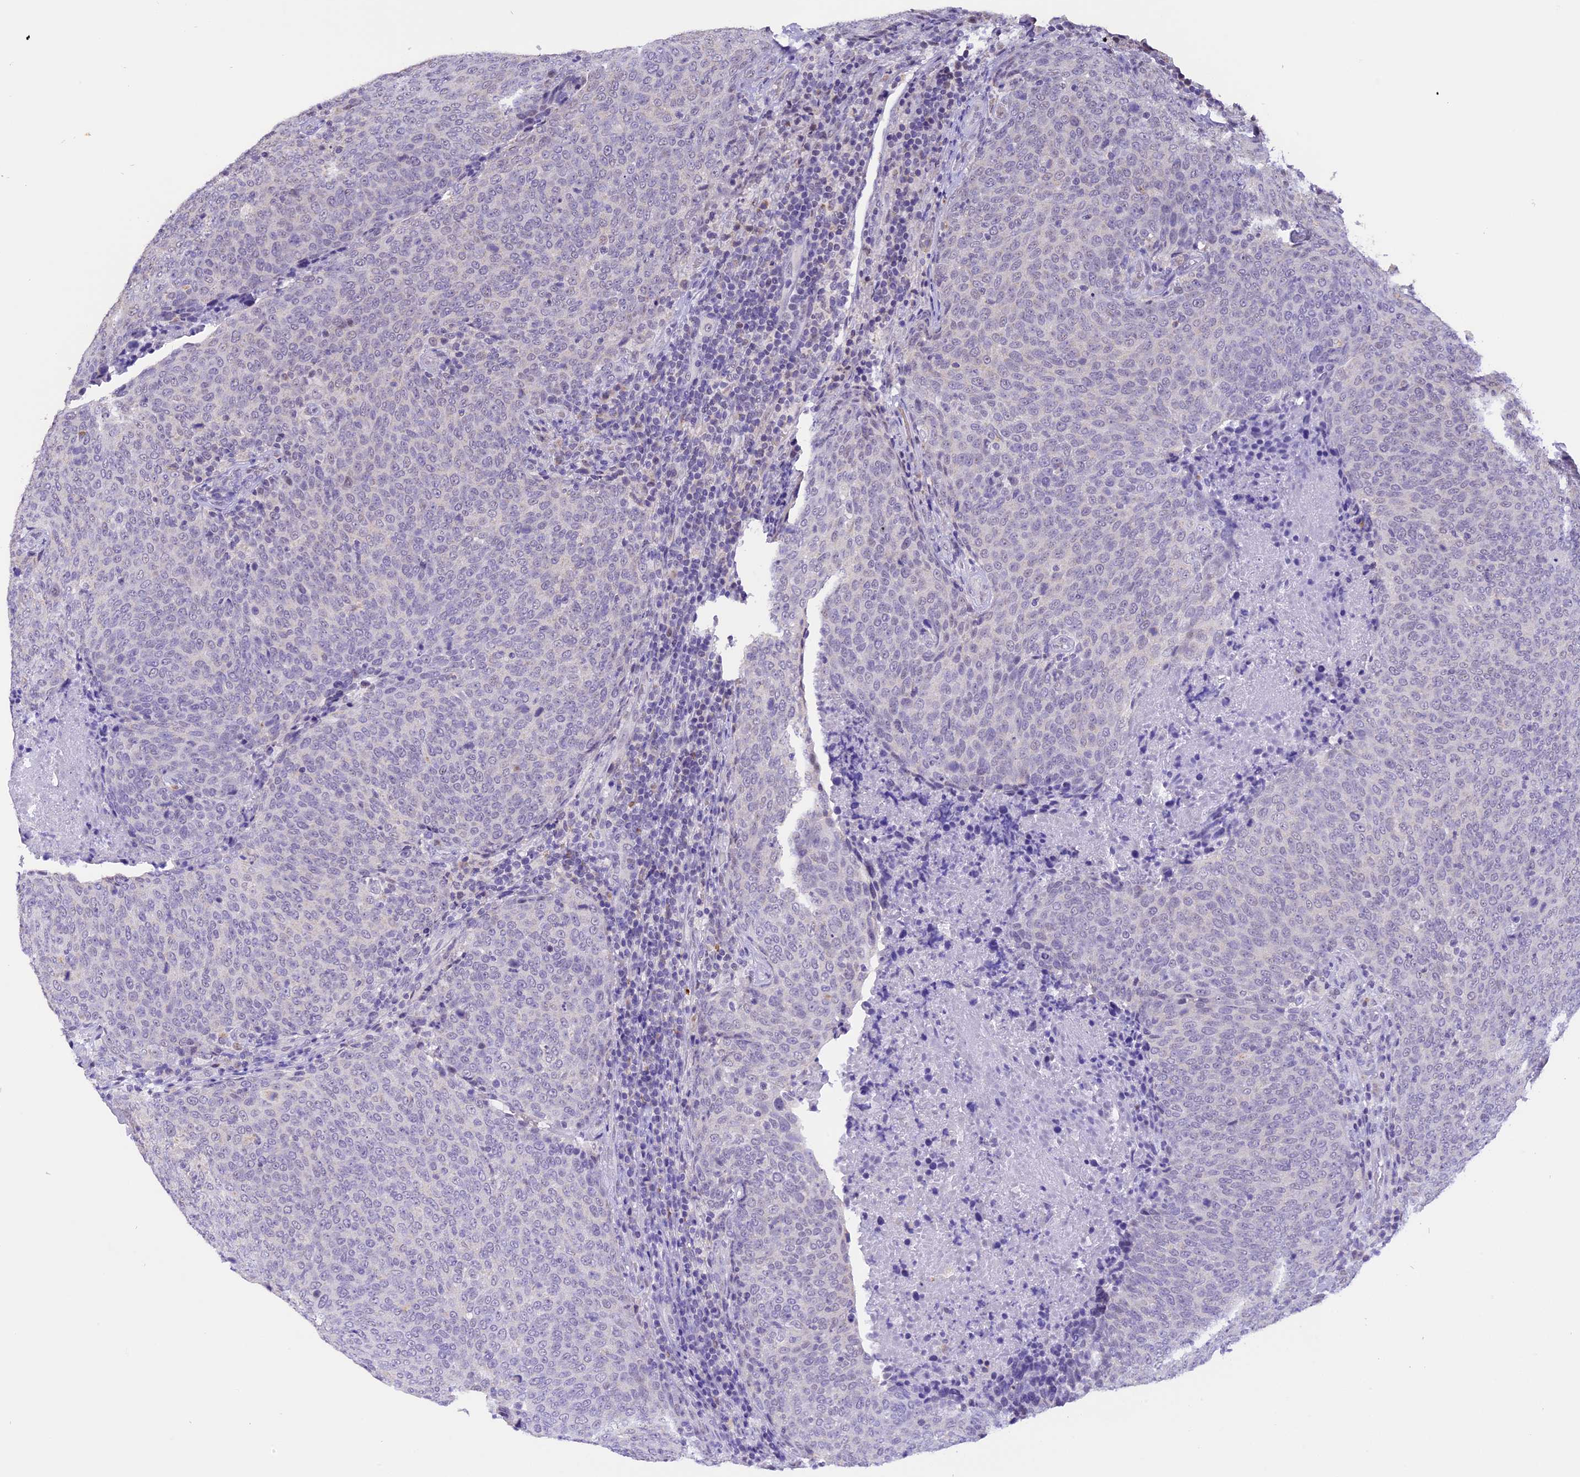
{"staining": {"intensity": "negative", "quantity": "none", "location": "none"}, "tissue": "head and neck cancer", "cell_type": "Tumor cells", "image_type": "cancer", "snomed": [{"axis": "morphology", "description": "Squamous cell carcinoma, NOS"}, {"axis": "morphology", "description": "Squamous cell carcinoma, metastatic, NOS"}, {"axis": "topography", "description": "Lymph node"}, {"axis": "topography", "description": "Head-Neck"}], "caption": "Immunohistochemistry micrograph of neoplastic tissue: head and neck metastatic squamous cell carcinoma stained with DAB shows no significant protein positivity in tumor cells.", "gene": "AHSP", "patient": {"sex": "male", "age": 62}}